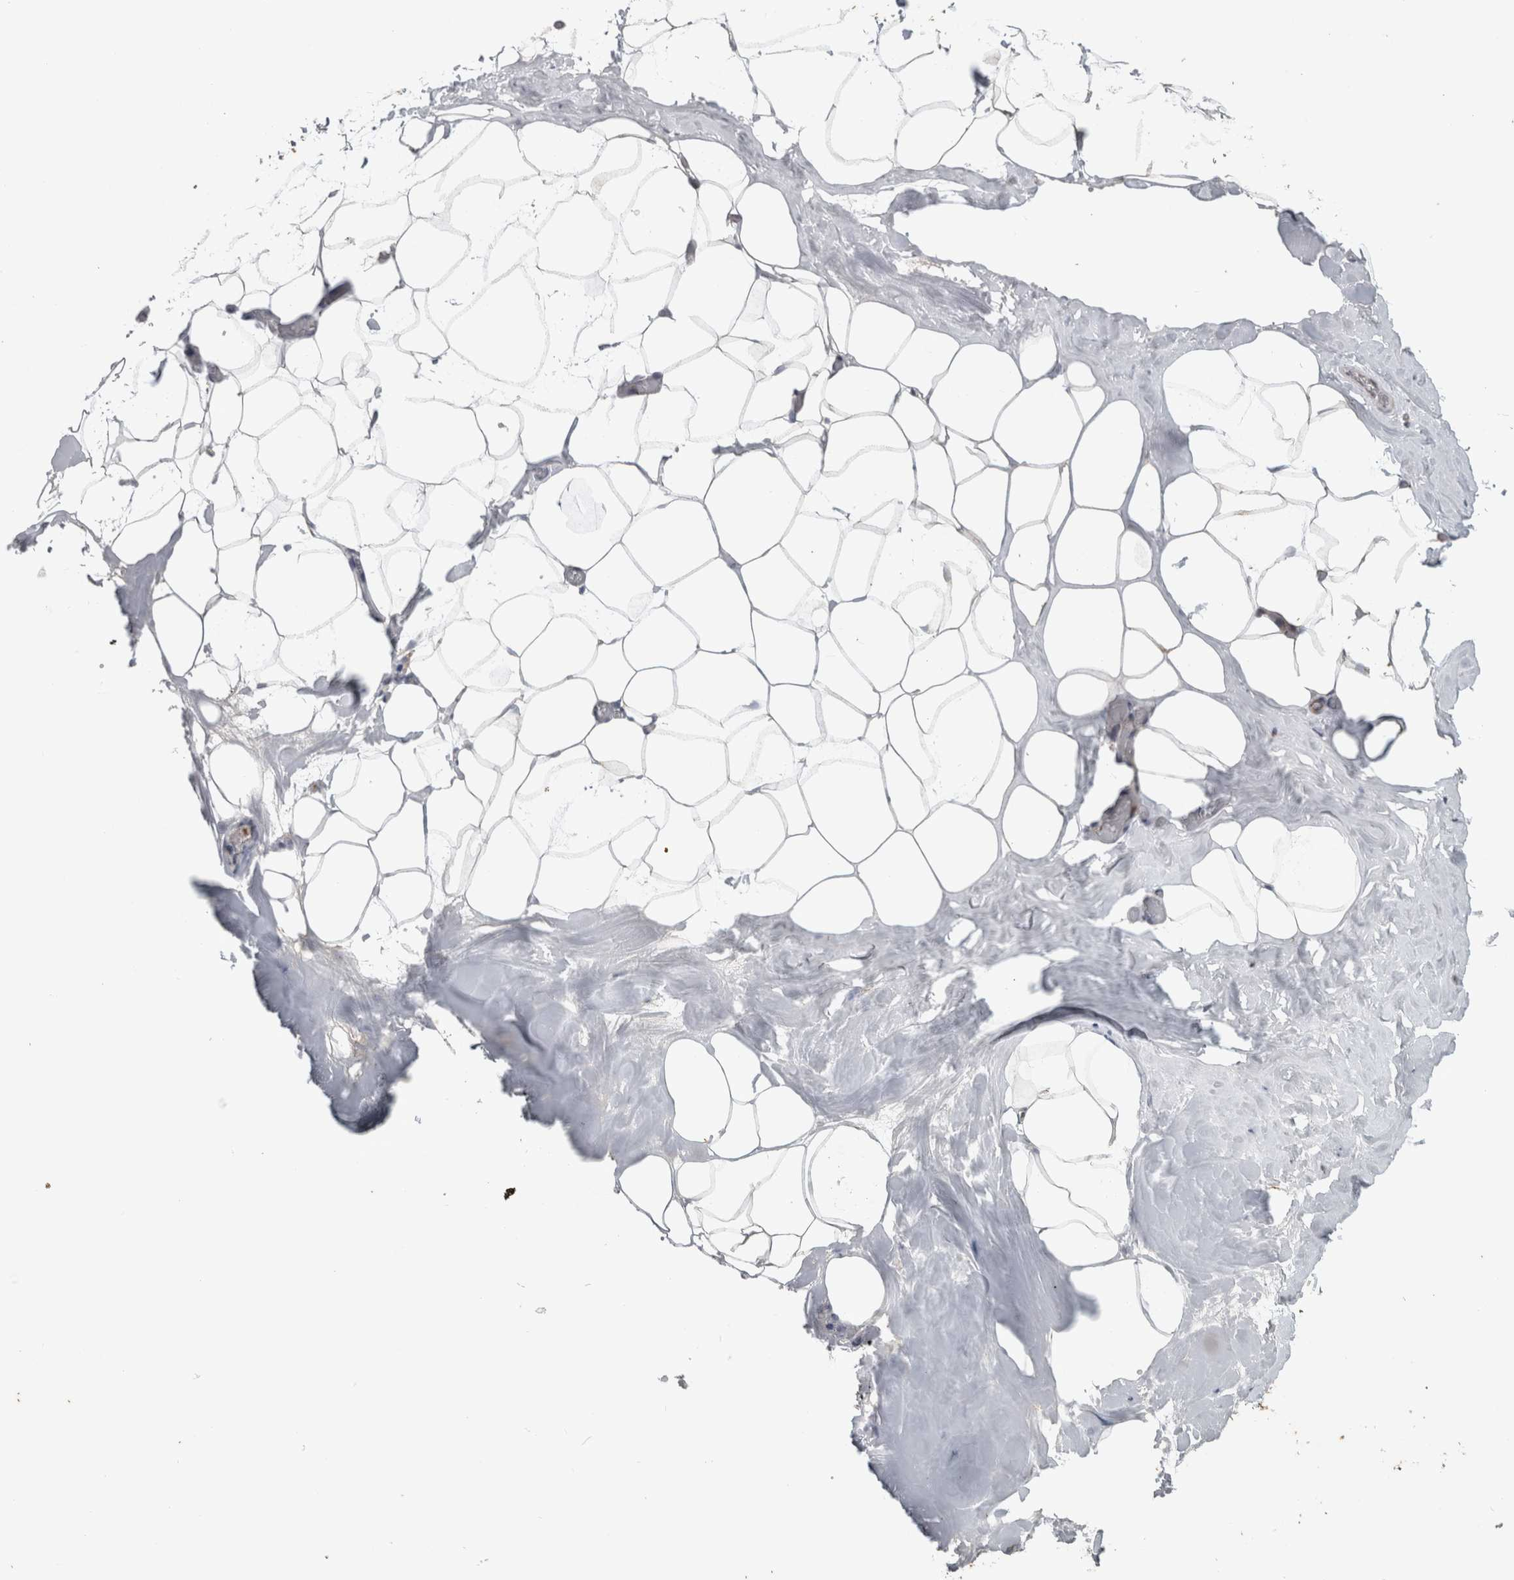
{"staining": {"intensity": "weak", "quantity": "25%-75%", "location": "cytoplasmic/membranous"}, "tissue": "adipose tissue", "cell_type": "Adipocytes", "image_type": "normal", "snomed": [{"axis": "morphology", "description": "Normal tissue, NOS"}, {"axis": "morphology", "description": "Fibrosis, NOS"}, {"axis": "topography", "description": "Breast"}, {"axis": "topography", "description": "Adipose tissue"}], "caption": "Adipocytes reveal weak cytoplasmic/membranous staining in approximately 25%-75% of cells in normal adipose tissue.", "gene": "ATXN2", "patient": {"sex": "female", "age": 39}}